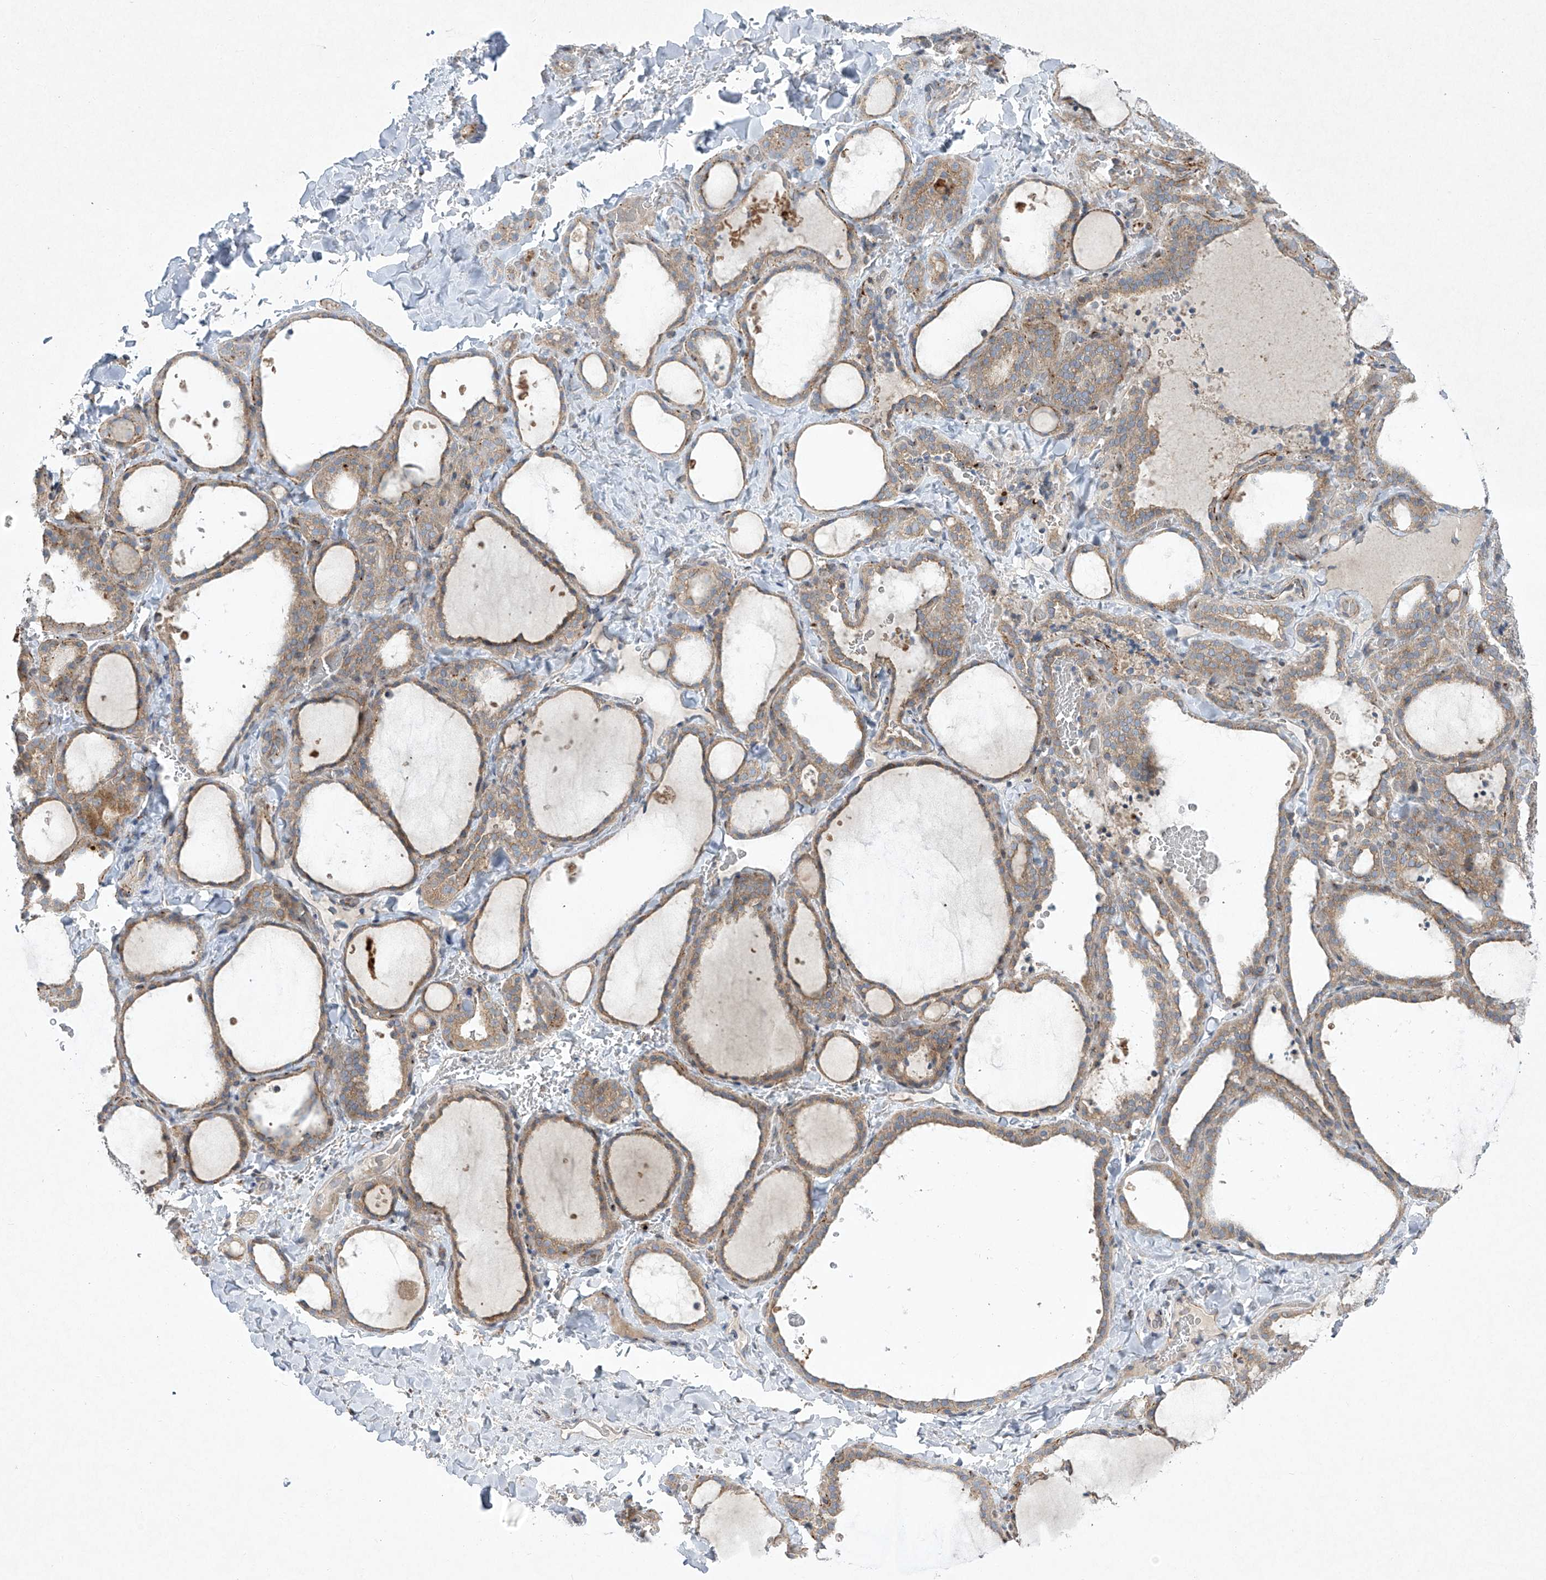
{"staining": {"intensity": "moderate", "quantity": ">75%", "location": "cytoplasmic/membranous"}, "tissue": "thyroid gland", "cell_type": "Glandular cells", "image_type": "normal", "snomed": [{"axis": "morphology", "description": "Normal tissue, NOS"}, {"axis": "topography", "description": "Thyroid gland"}], "caption": "Thyroid gland stained with IHC displays moderate cytoplasmic/membranous staining in about >75% of glandular cells. The staining was performed using DAB to visualize the protein expression in brown, while the nuclei were stained in blue with hematoxylin (Magnification: 20x).", "gene": "TJAP1", "patient": {"sex": "female", "age": 22}}